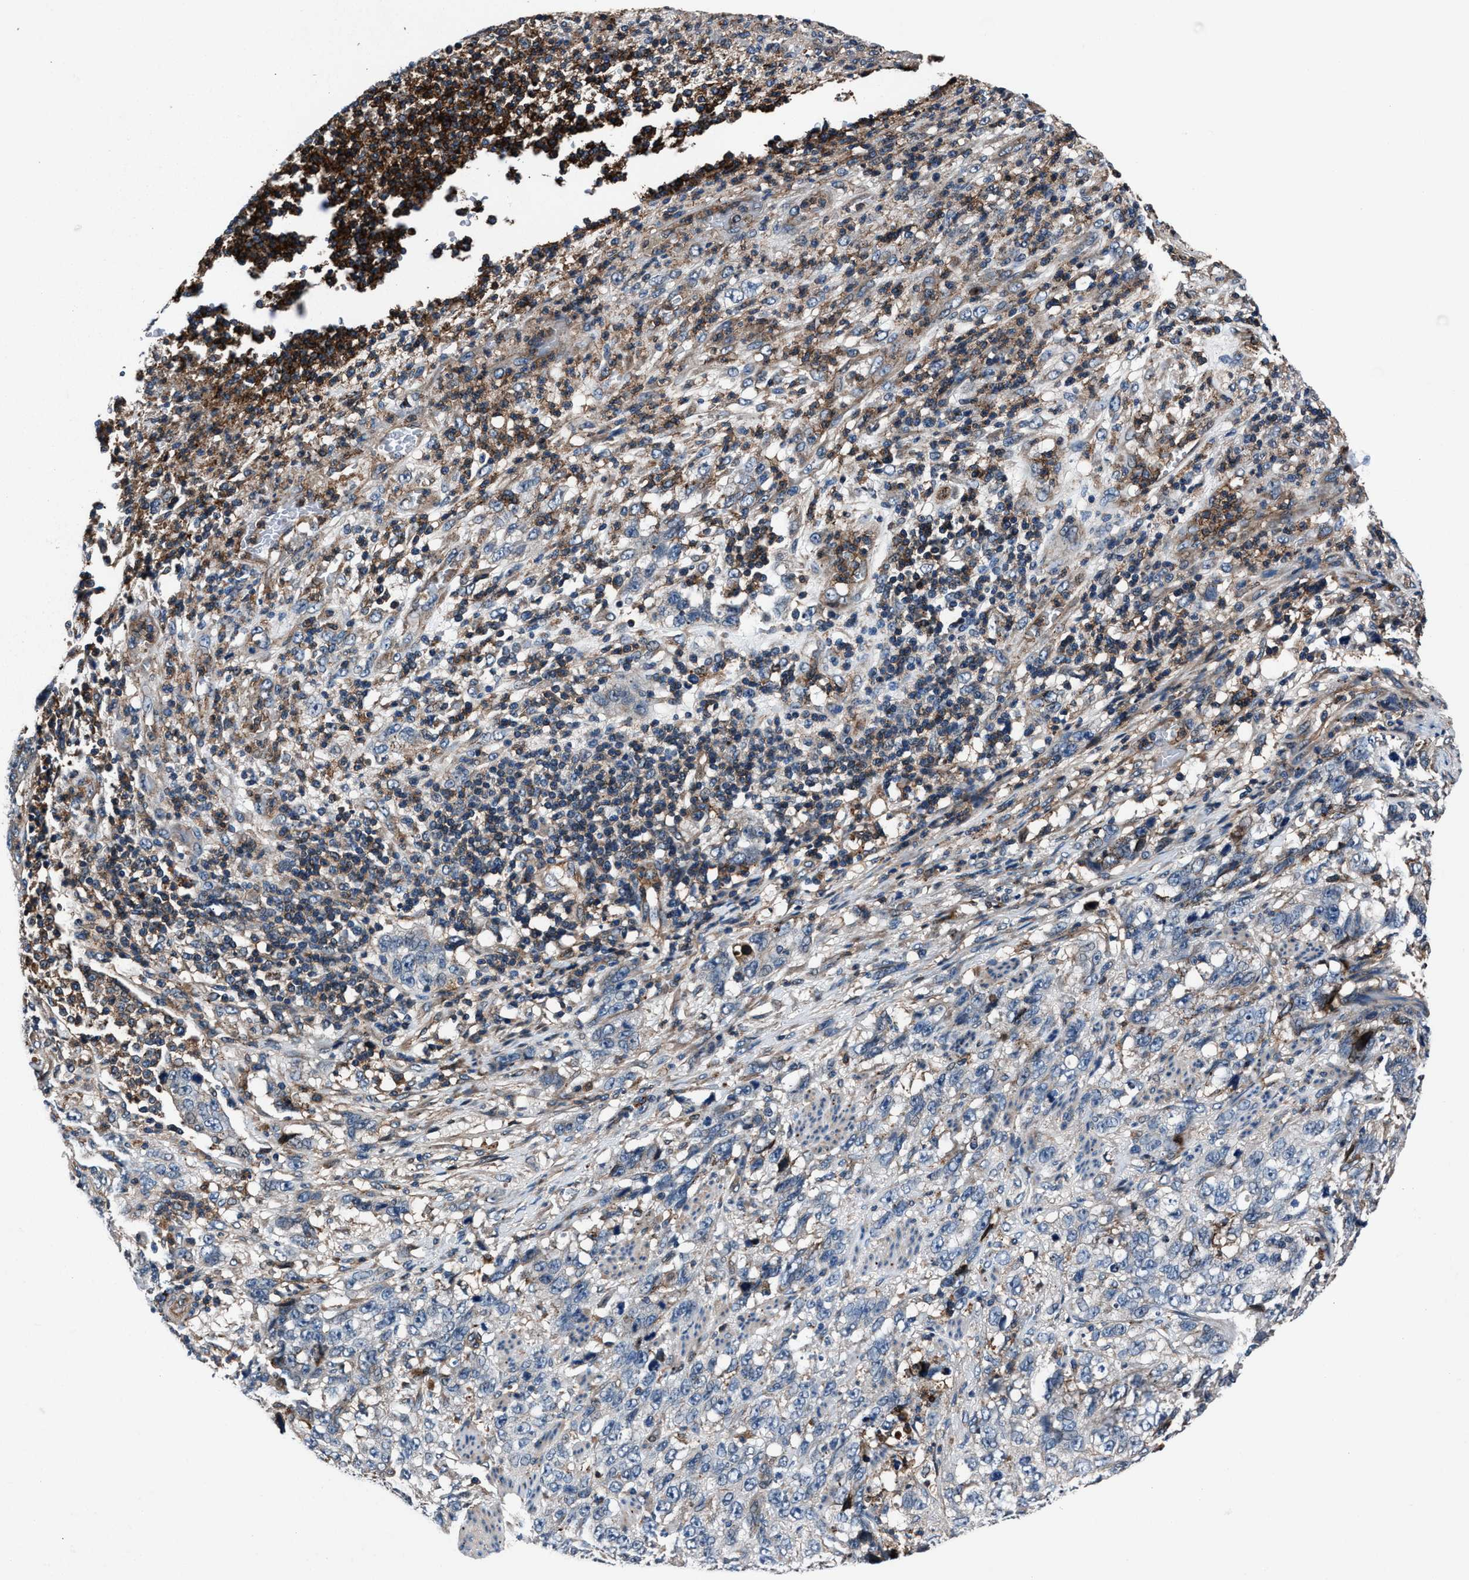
{"staining": {"intensity": "negative", "quantity": "none", "location": "none"}, "tissue": "stomach cancer", "cell_type": "Tumor cells", "image_type": "cancer", "snomed": [{"axis": "morphology", "description": "Adenocarcinoma, NOS"}, {"axis": "topography", "description": "Stomach"}], "caption": "This is a micrograph of IHC staining of stomach cancer, which shows no expression in tumor cells.", "gene": "MFSD11", "patient": {"sex": "male", "age": 48}}